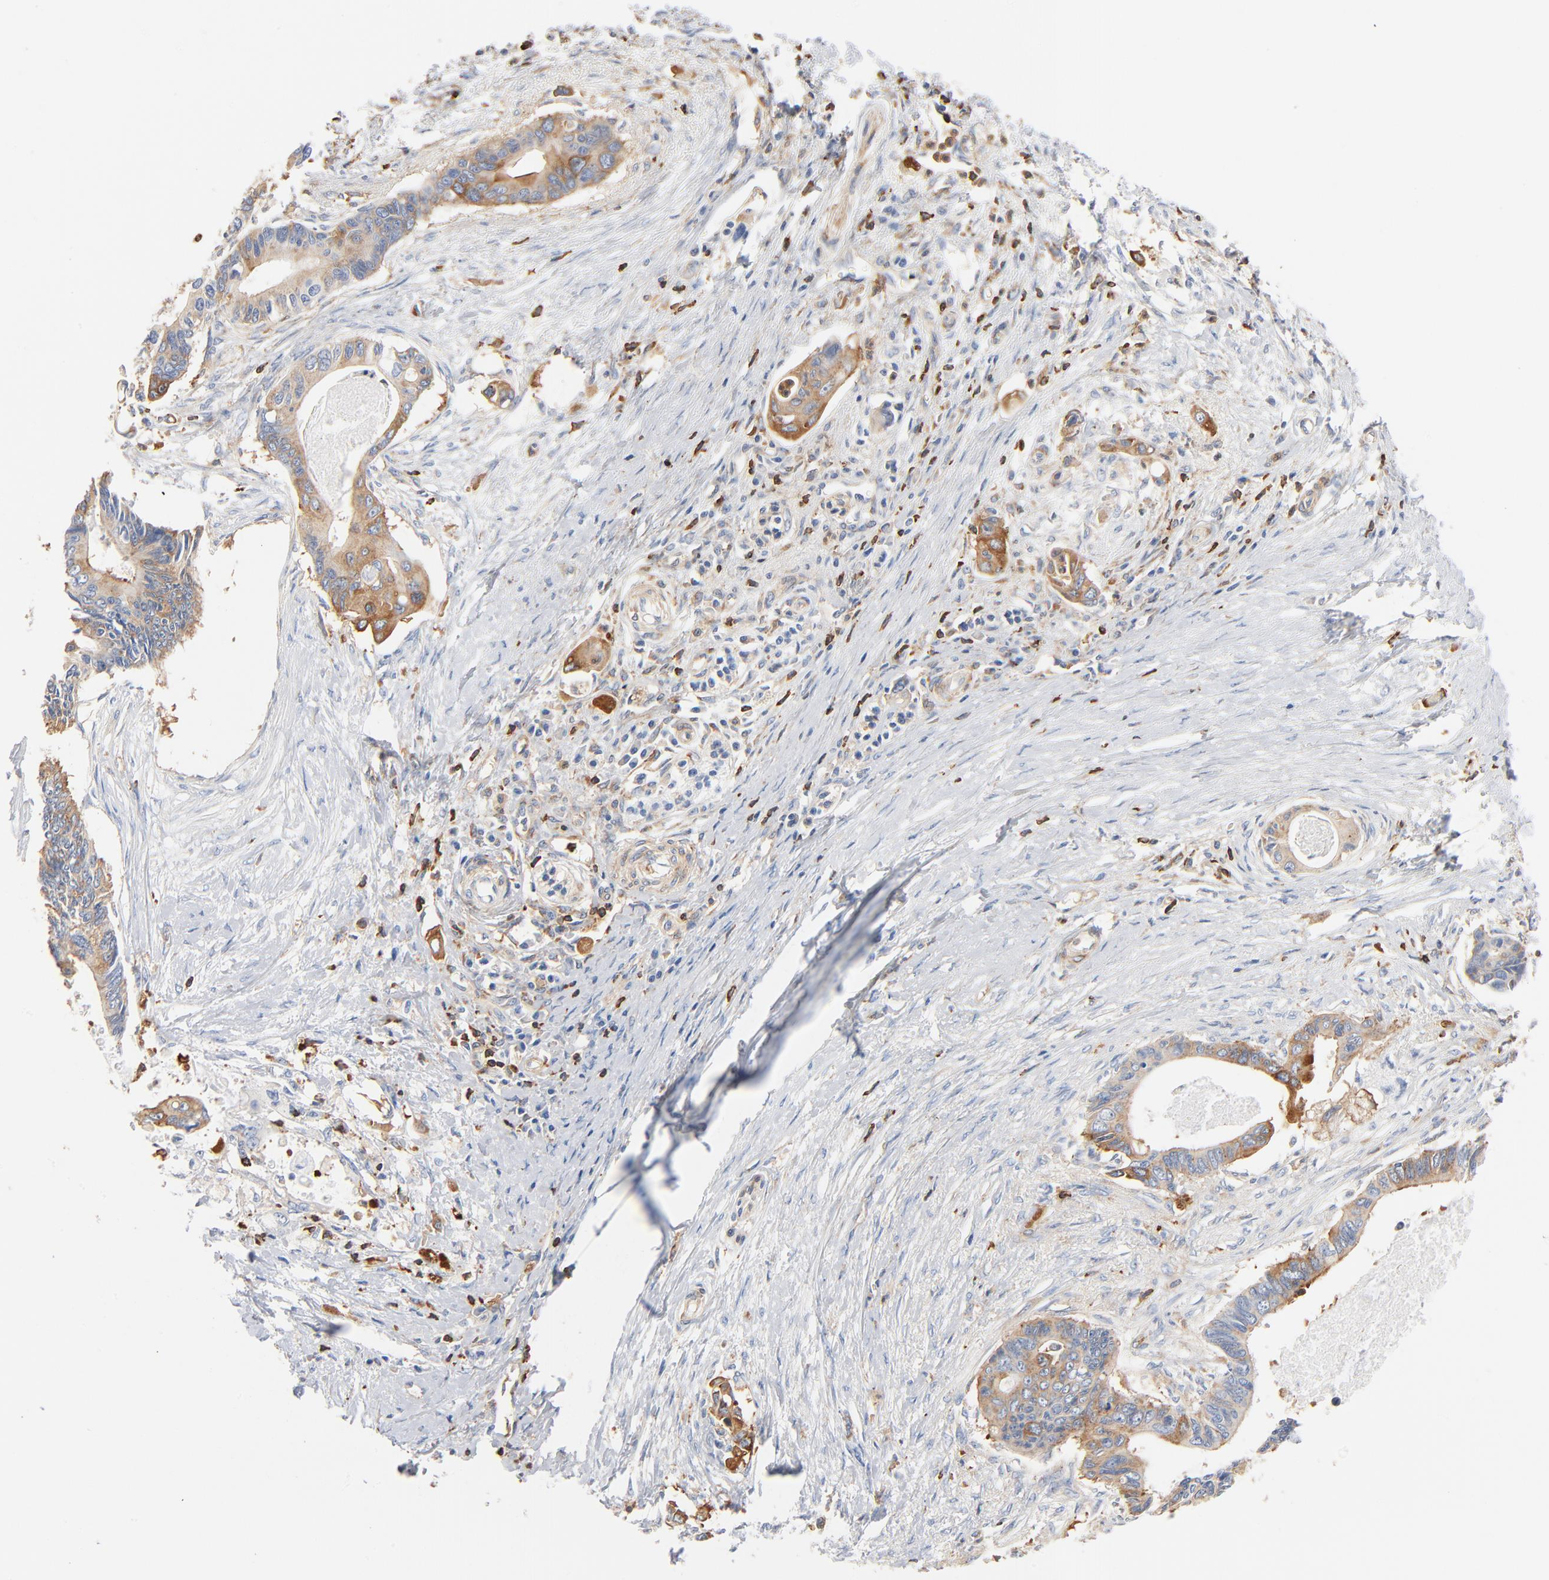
{"staining": {"intensity": "moderate", "quantity": "25%-75%", "location": "cytoplasmic/membranous"}, "tissue": "pancreatic cancer", "cell_type": "Tumor cells", "image_type": "cancer", "snomed": [{"axis": "morphology", "description": "Adenocarcinoma, NOS"}, {"axis": "topography", "description": "Pancreas"}], "caption": "Immunohistochemistry of adenocarcinoma (pancreatic) demonstrates medium levels of moderate cytoplasmic/membranous positivity in approximately 25%-75% of tumor cells.", "gene": "SH3KBP1", "patient": {"sex": "female", "age": 70}}